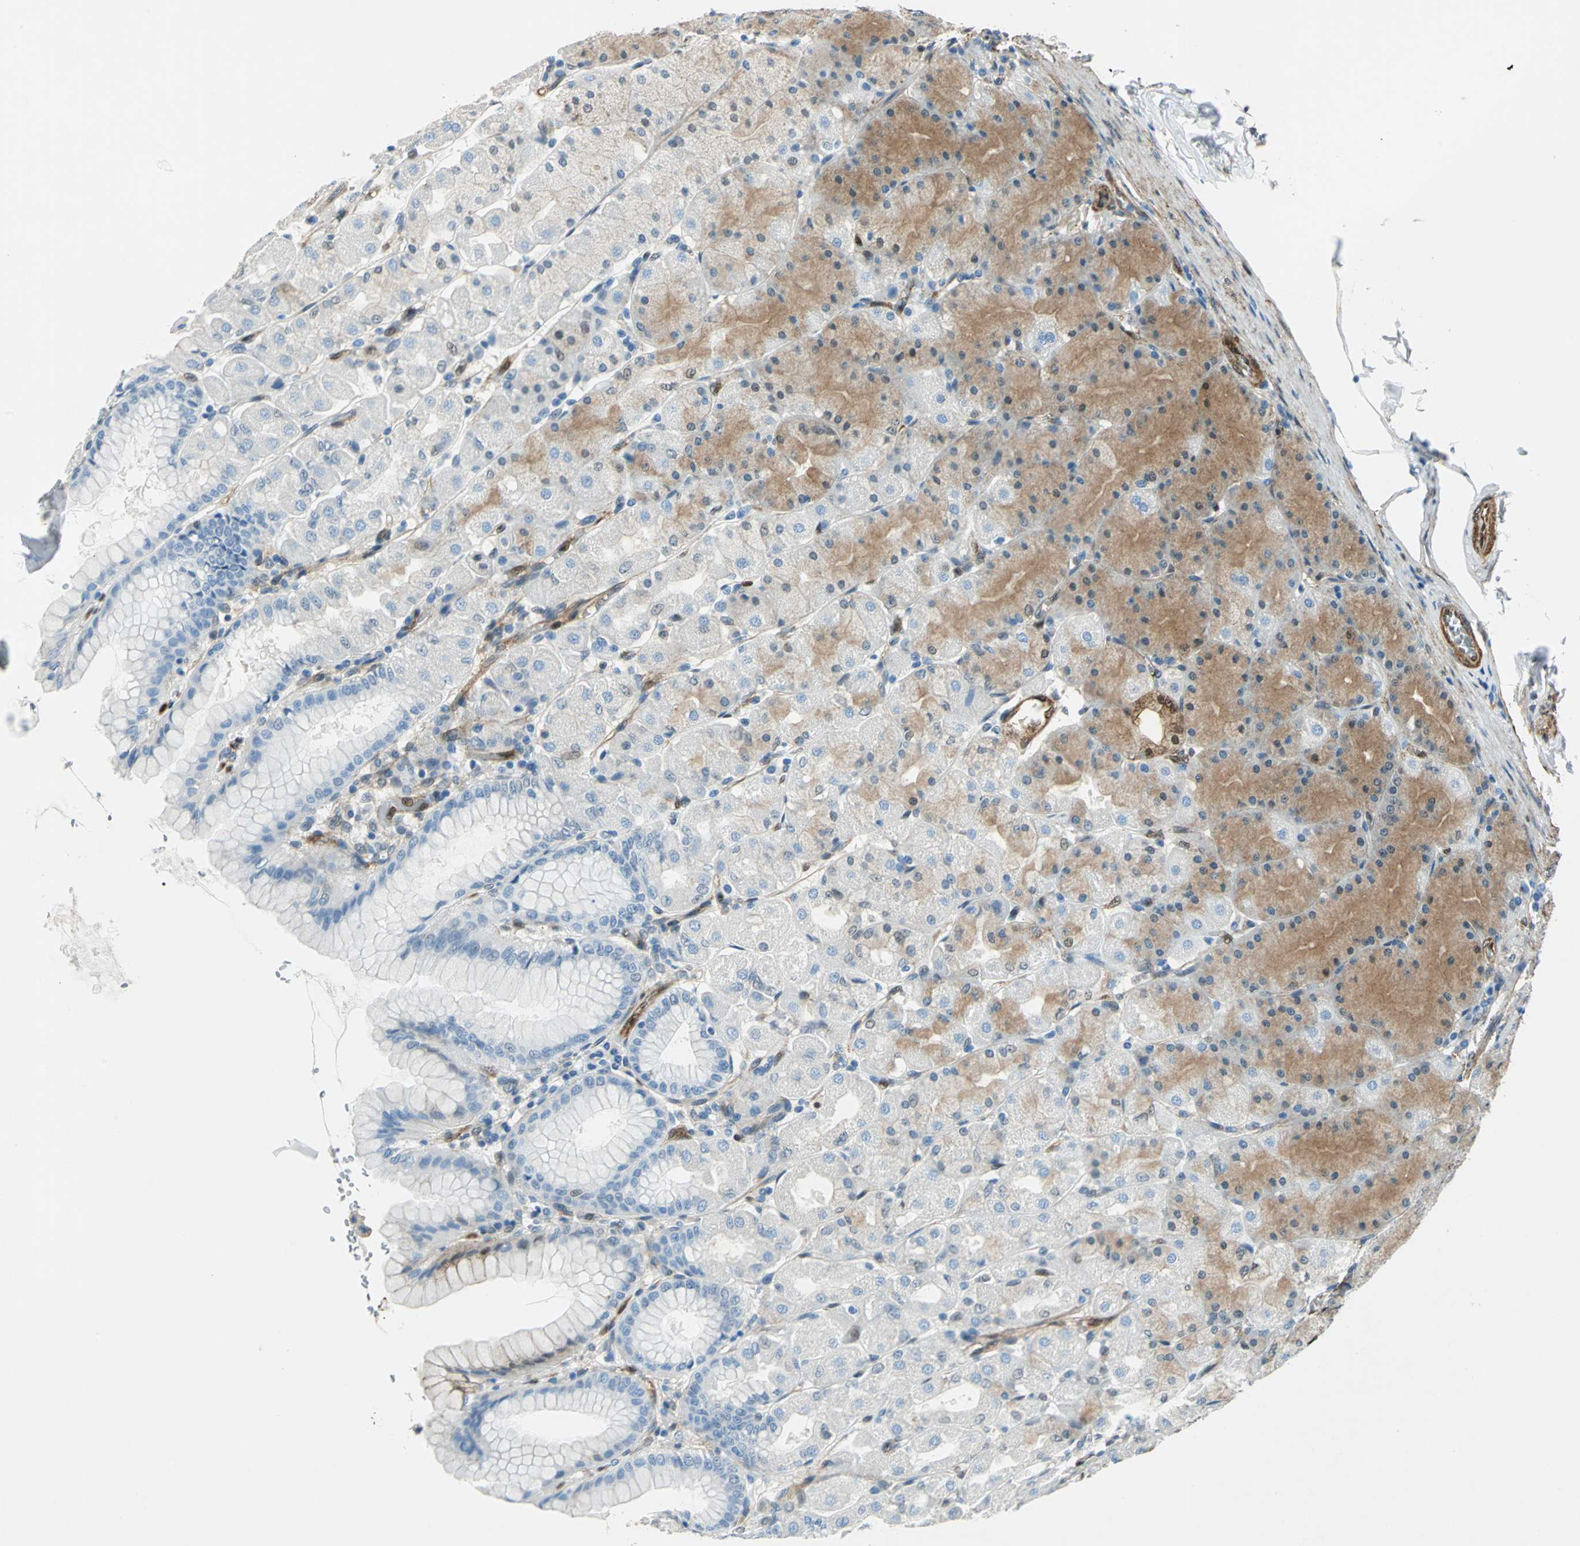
{"staining": {"intensity": "moderate", "quantity": "25%-75%", "location": "cytoplasmic/membranous"}, "tissue": "stomach", "cell_type": "Glandular cells", "image_type": "normal", "snomed": [{"axis": "morphology", "description": "Normal tissue, NOS"}, {"axis": "topography", "description": "Stomach, upper"}], "caption": "IHC of normal stomach shows medium levels of moderate cytoplasmic/membranous staining in about 25%-75% of glandular cells.", "gene": "HSPB1", "patient": {"sex": "female", "age": 56}}